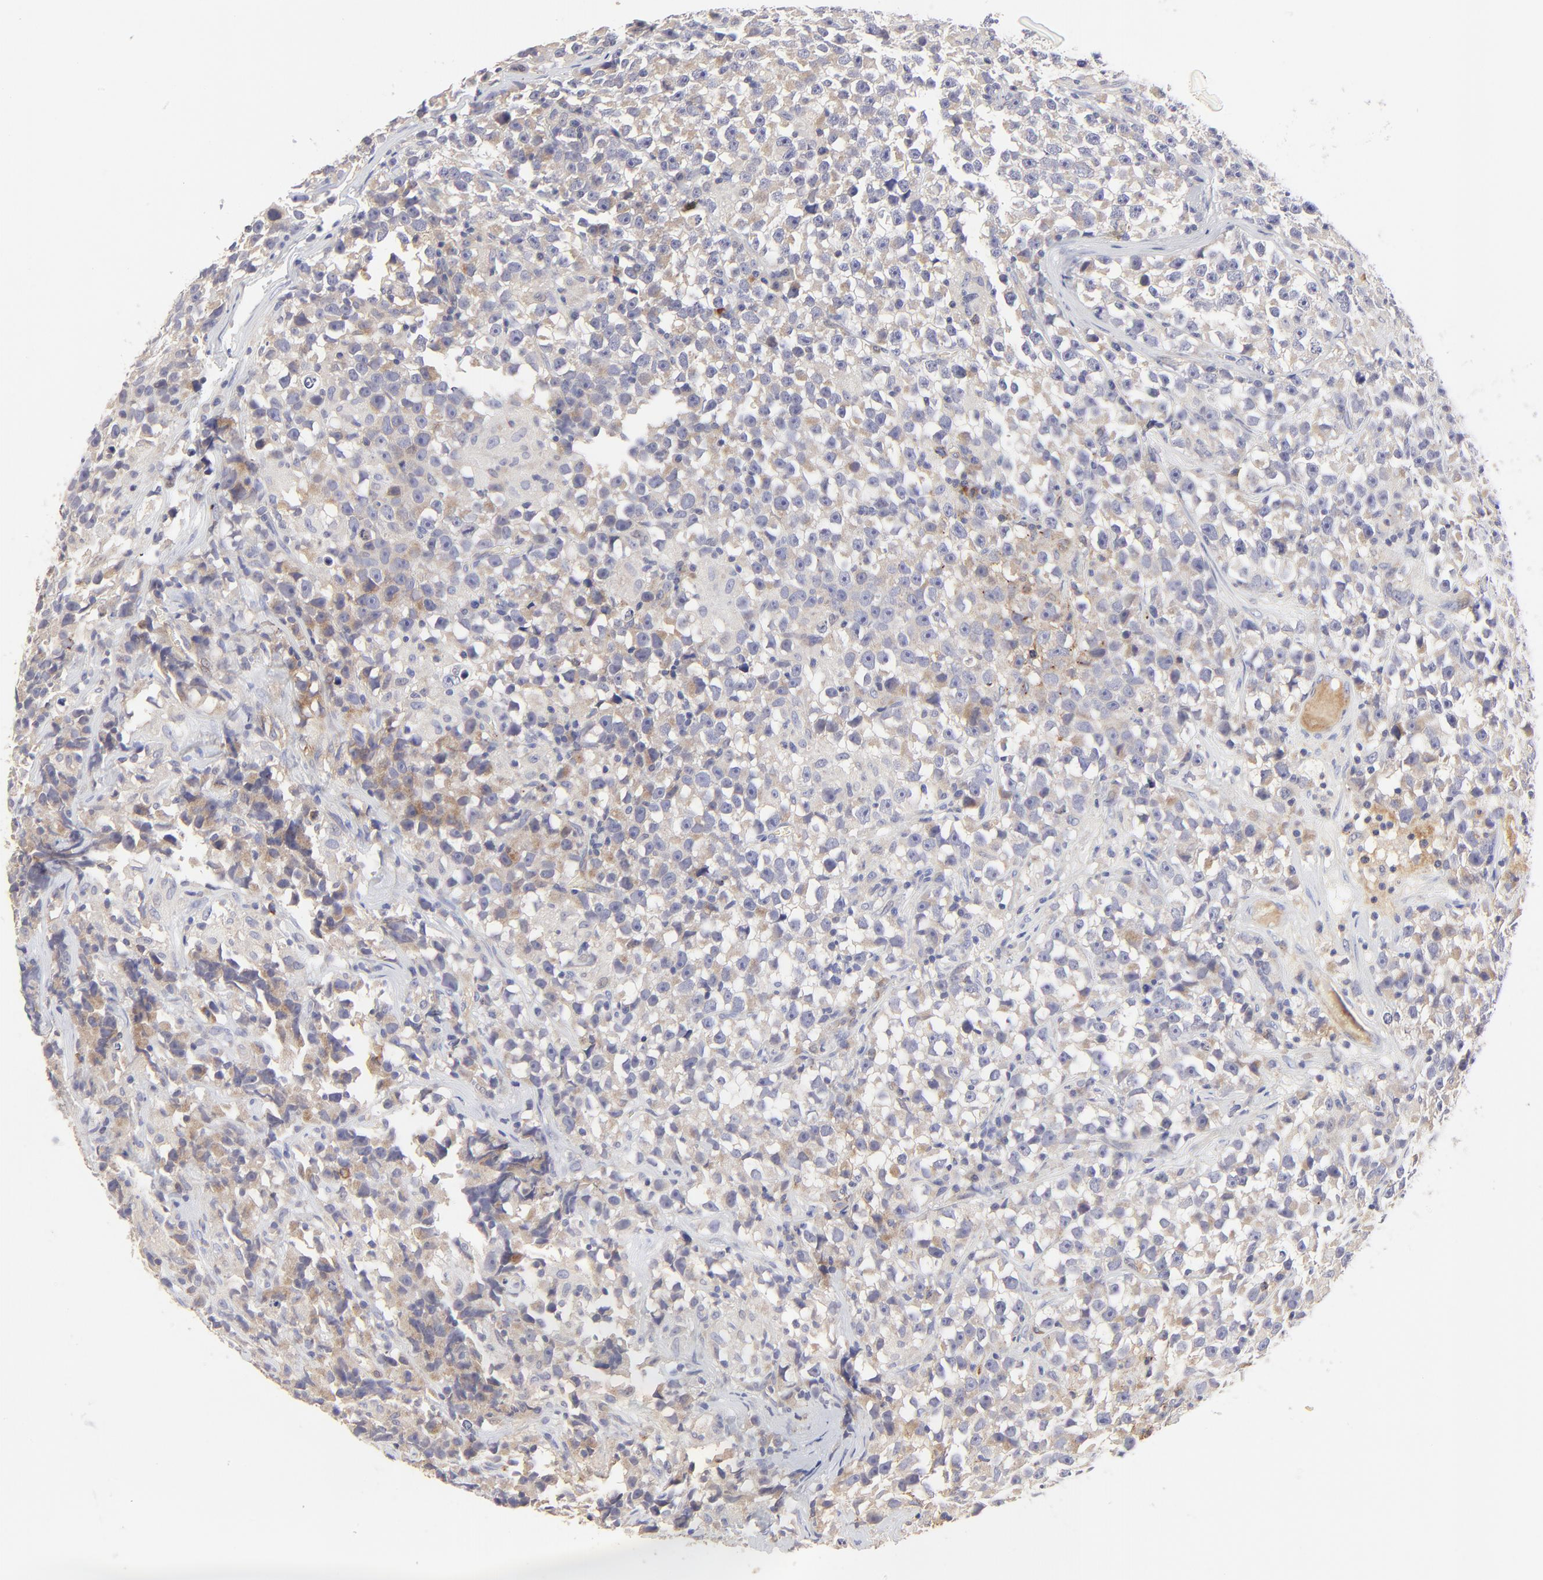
{"staining": {"intensity": "weak", "quantity": "25%-75%", "location": "cytoplasmic/membranous"}, "tissue": "testis cancer", "cell_type": "Tumor cells", "image_type": "cancer", "snomed": [{"axis": "morphology", "description": "Seminoma, NOS"}, {"axis": "topography", "description": "Testis"}], "caption": "High-magnification brightfield microscopy of testis seminoma stained with DAB (3,3'-diaminobenzidine) (brown) and counterstained with hematoxylin (blue). tumor cells exhibit weak cytoplasmic/membranous positivity is appreciated in about25%-75% of cells. (brown staining indicates protein expression, while blue staining denotes nuclei).", "gene": "LHFPL1", "patient": {"sex": "male", "age": 33}}